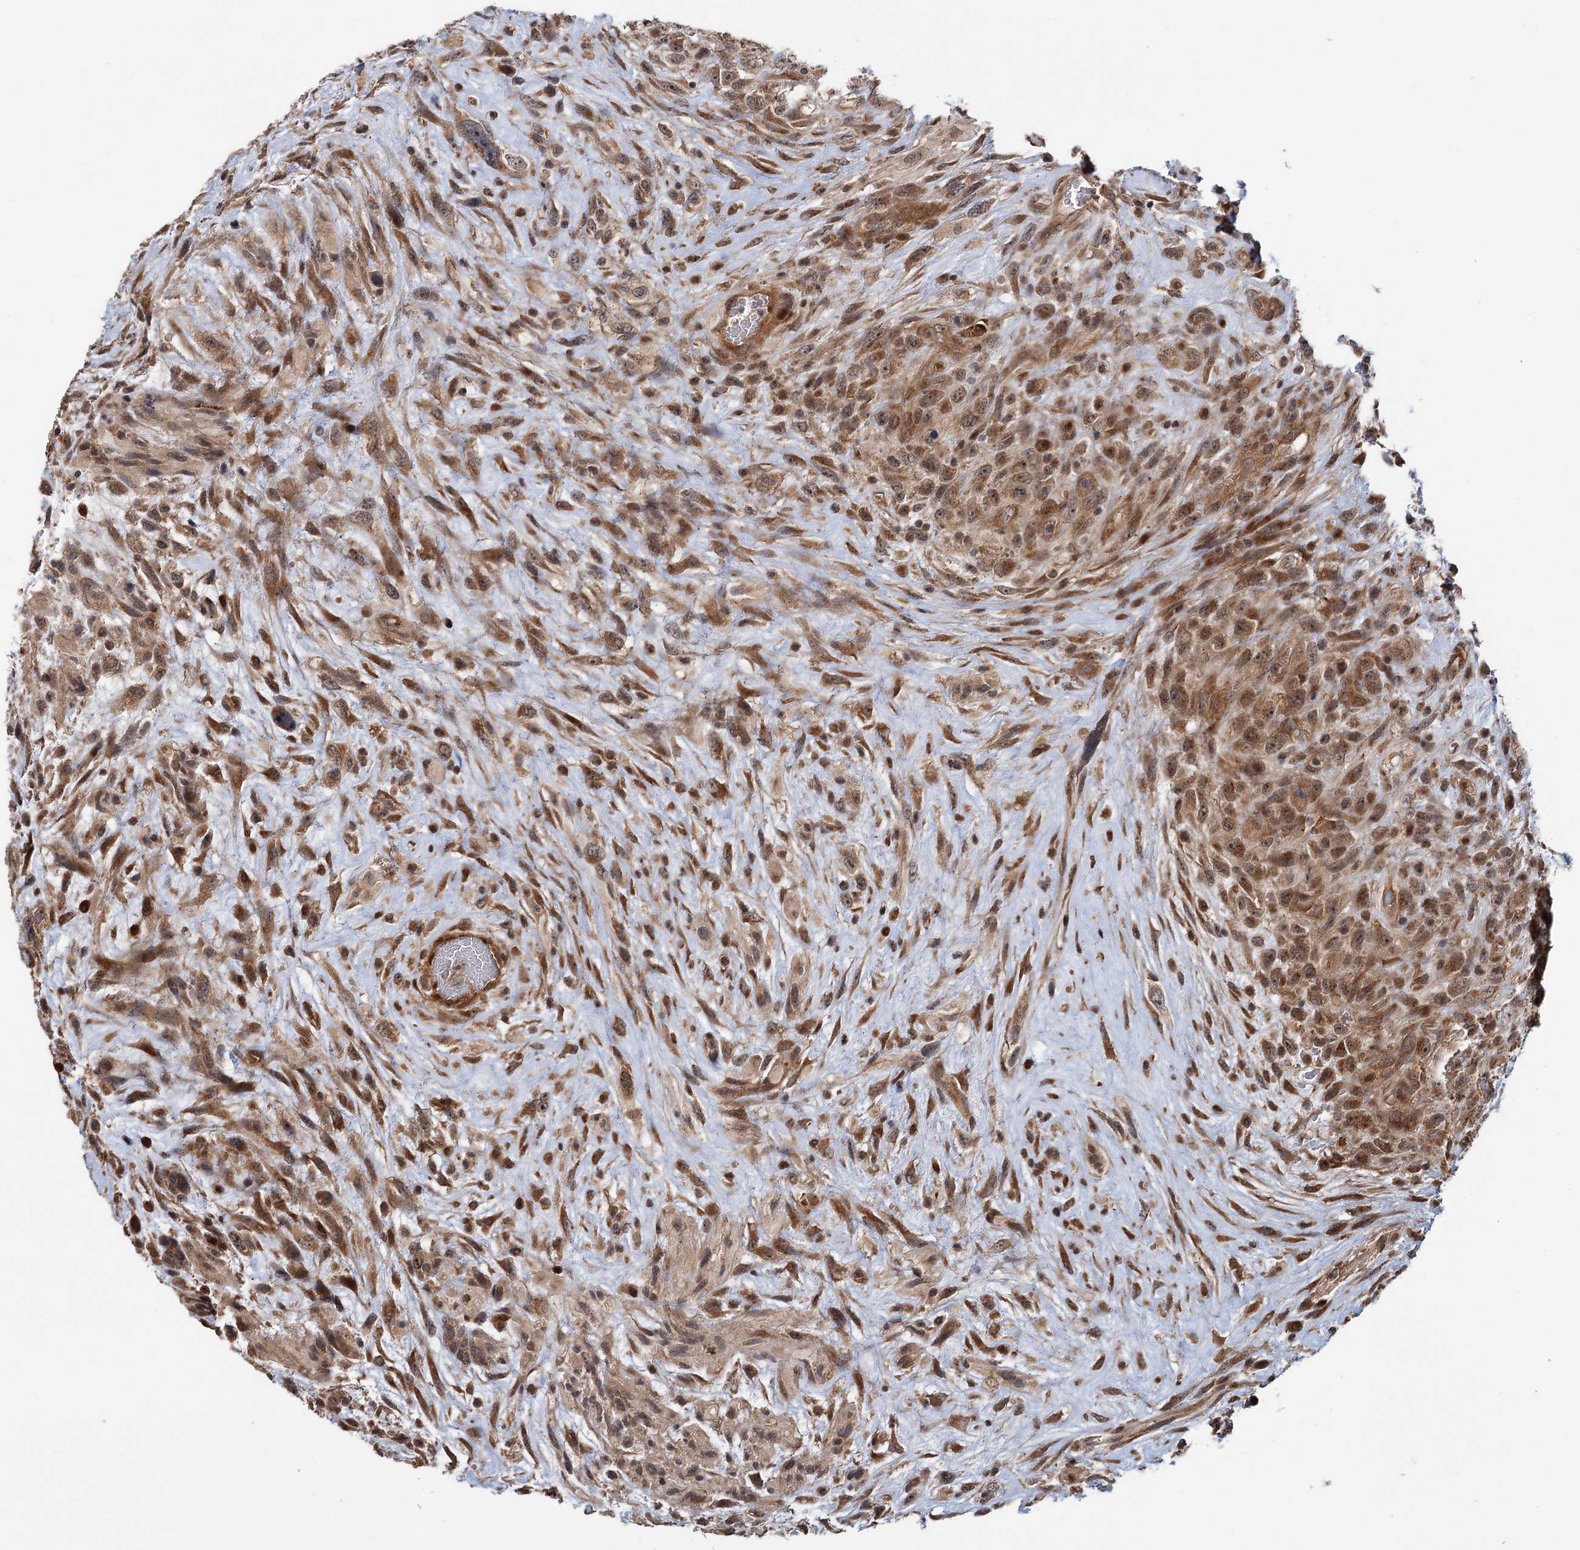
{"staining": {"intensity": "moderate", "quantity": ">75%", "location": "cytoplasmic/membranous"}, "tissue": "glioma", "cell_type": "Tumor cells", "image_type": "cancer", "snomed": [{"axis": "morphology", "description": "Glioma, malignant, High grade"}, {"axis": "topography", "description": "Brain"}], "caption": "This photomicrograph demonstrates glioma stained with immunohistochemistry (IHC) to label a protein in brown. The cytoplasmic/membranous of tumor cells show moderate positivity for the protein. Nuclei are counter-stained blue.", "gene": "KANSL2", "patient": {"sex": "male", "age": 61}}